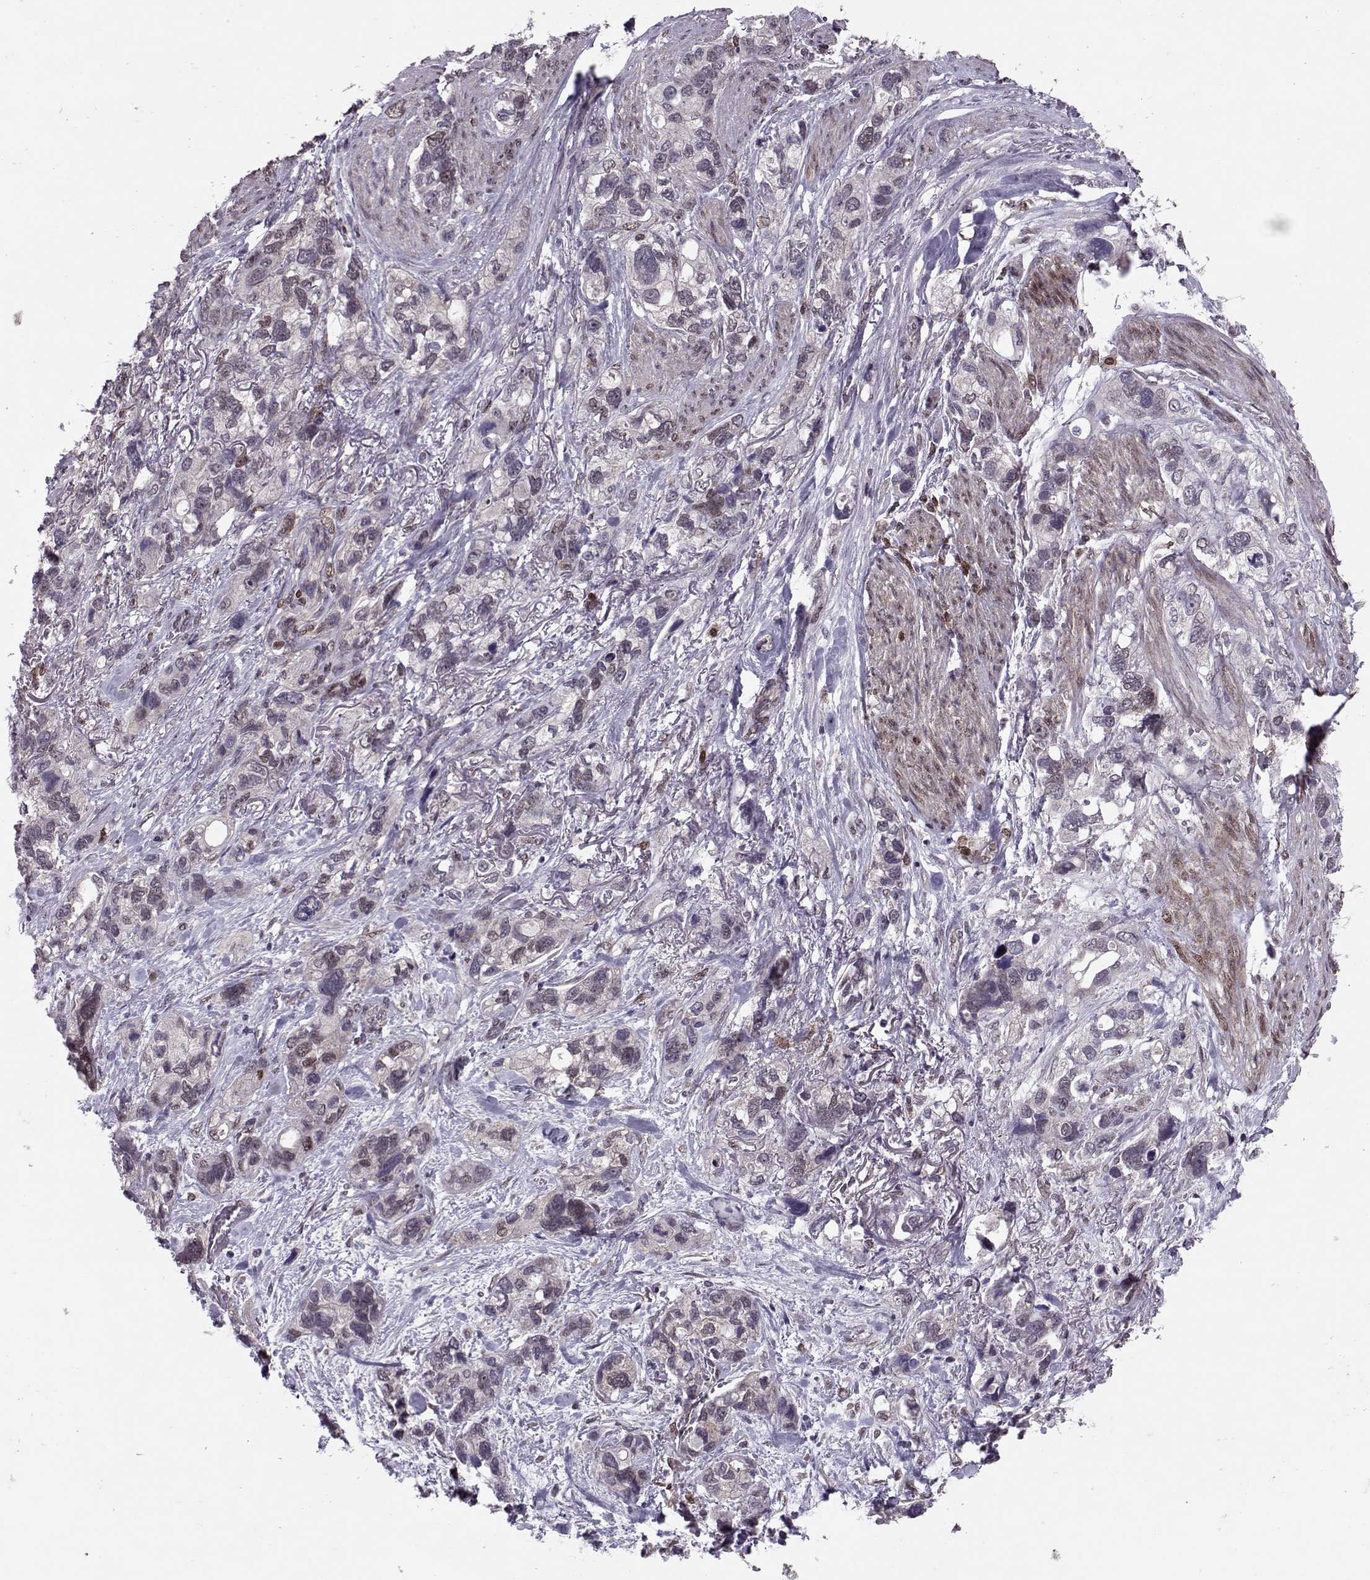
{"staining": {"intensity": "negative", "quantity": "none", "location": "none"}, "tissue": "stomach cancer", "cell_type": "Tumor cells", "image_type": "cancer", "snomed": [{"axis": "morphology", "description": "Adenocarcinoma, NOS"}, {"axis": "topography", "description": "Stomach, upper"}], "caption": "Immunohistochemistry (IHC) of human stomach cancer (adenocarcinoma) shows no staining in tumor cells.", "gene": "CDK4", "patient": {"sex": "female", "age": 81}}